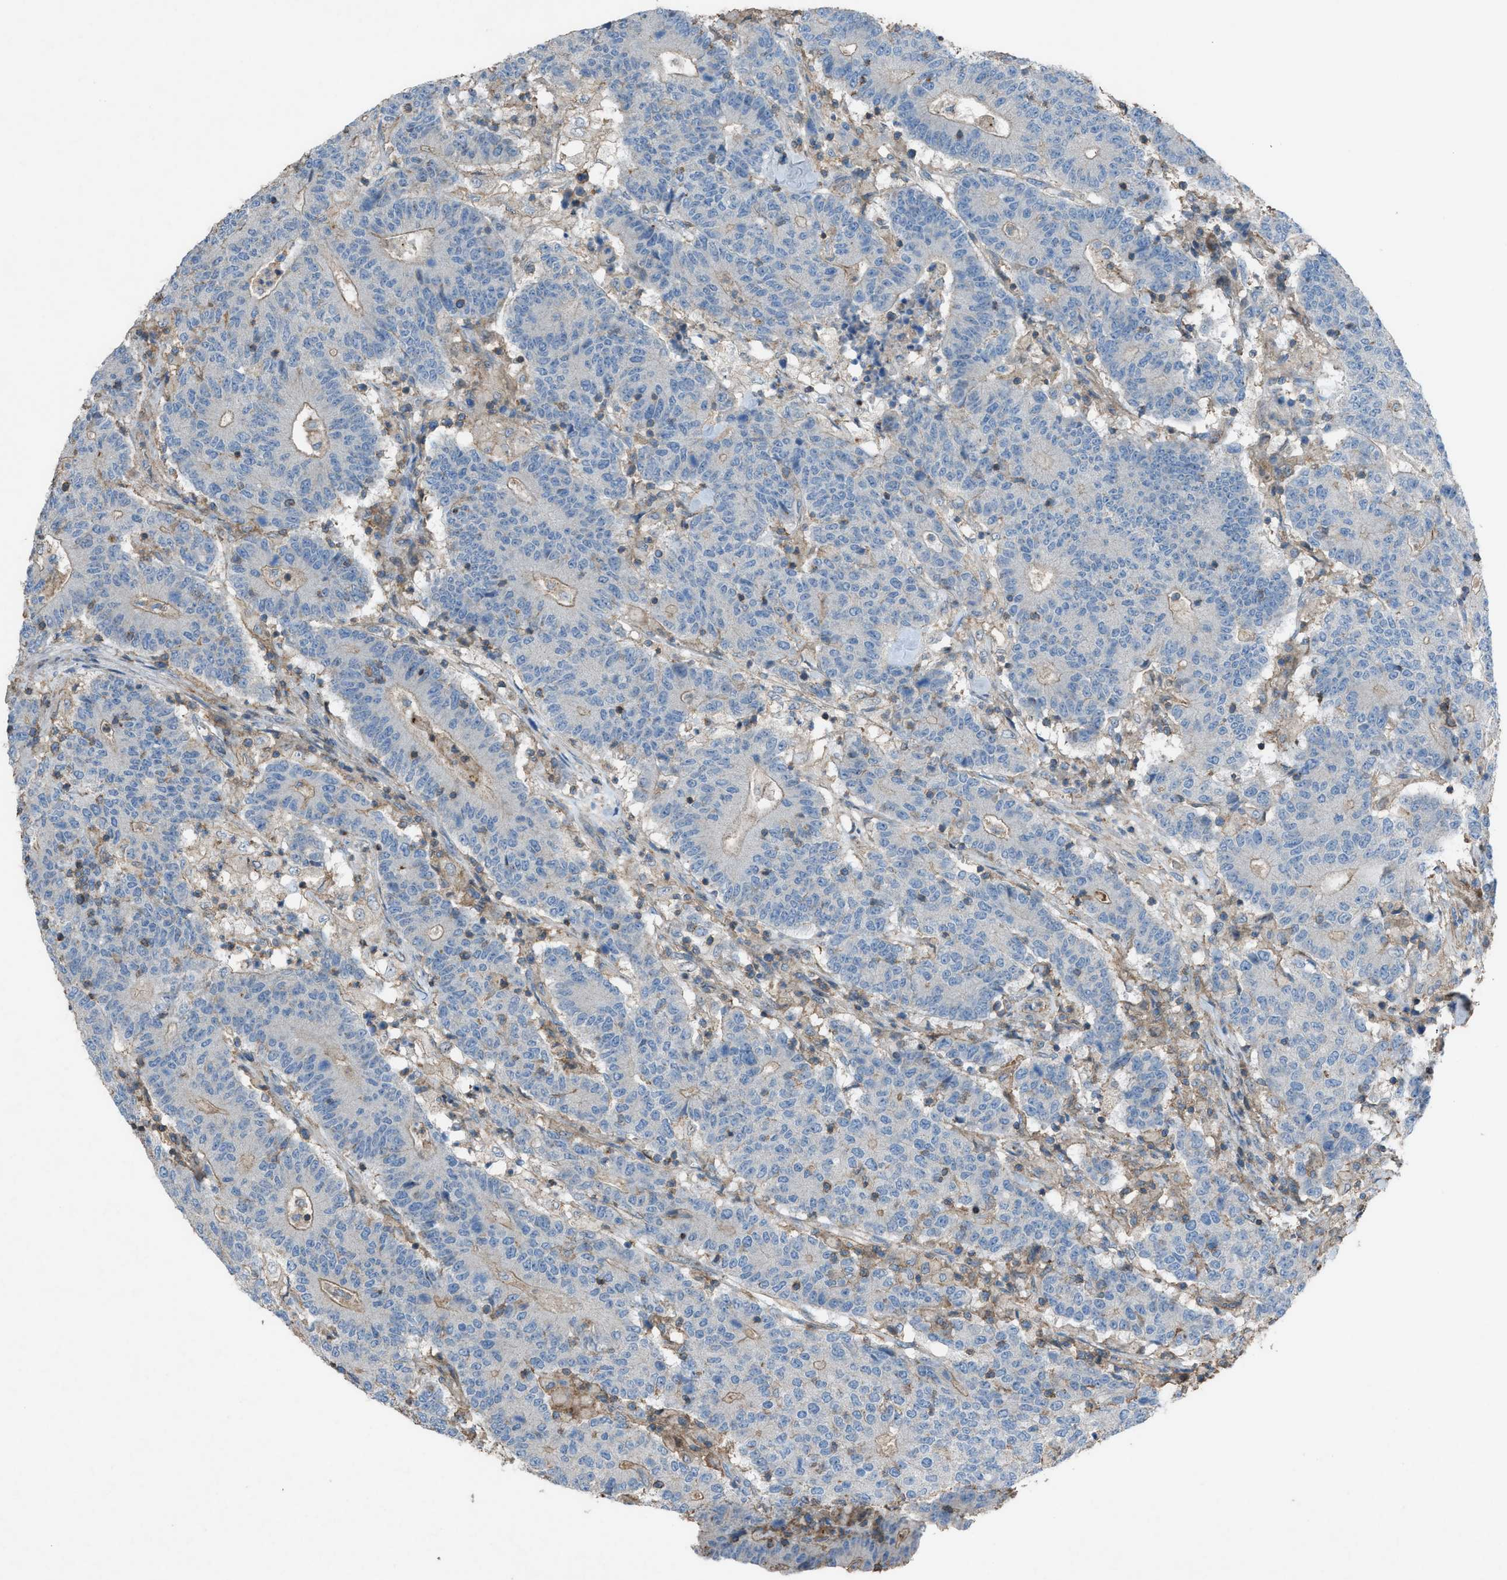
{"staining": {"intensity": "weak", "quantity": "<25%", "location": "cytoplasmic/membranous"}, "tissue": "colorectal cancer", "cell_type": "Tumor cells", "image_type": "cancer", "snomed": [{"axis": "morphology", "description": "Normal tissue, NOS"}, {"axis": "morphology", "description": "Adenocarcinoma, NOS"}, {"axis": "topography", "description": "Colon"}], "caption": "IHC image of human colorectal cancer stained for a protein (brown), which reveals no expression in tumor cells.", "gene": "NCK2", "patient": {"sex": "female", "age": 75}}